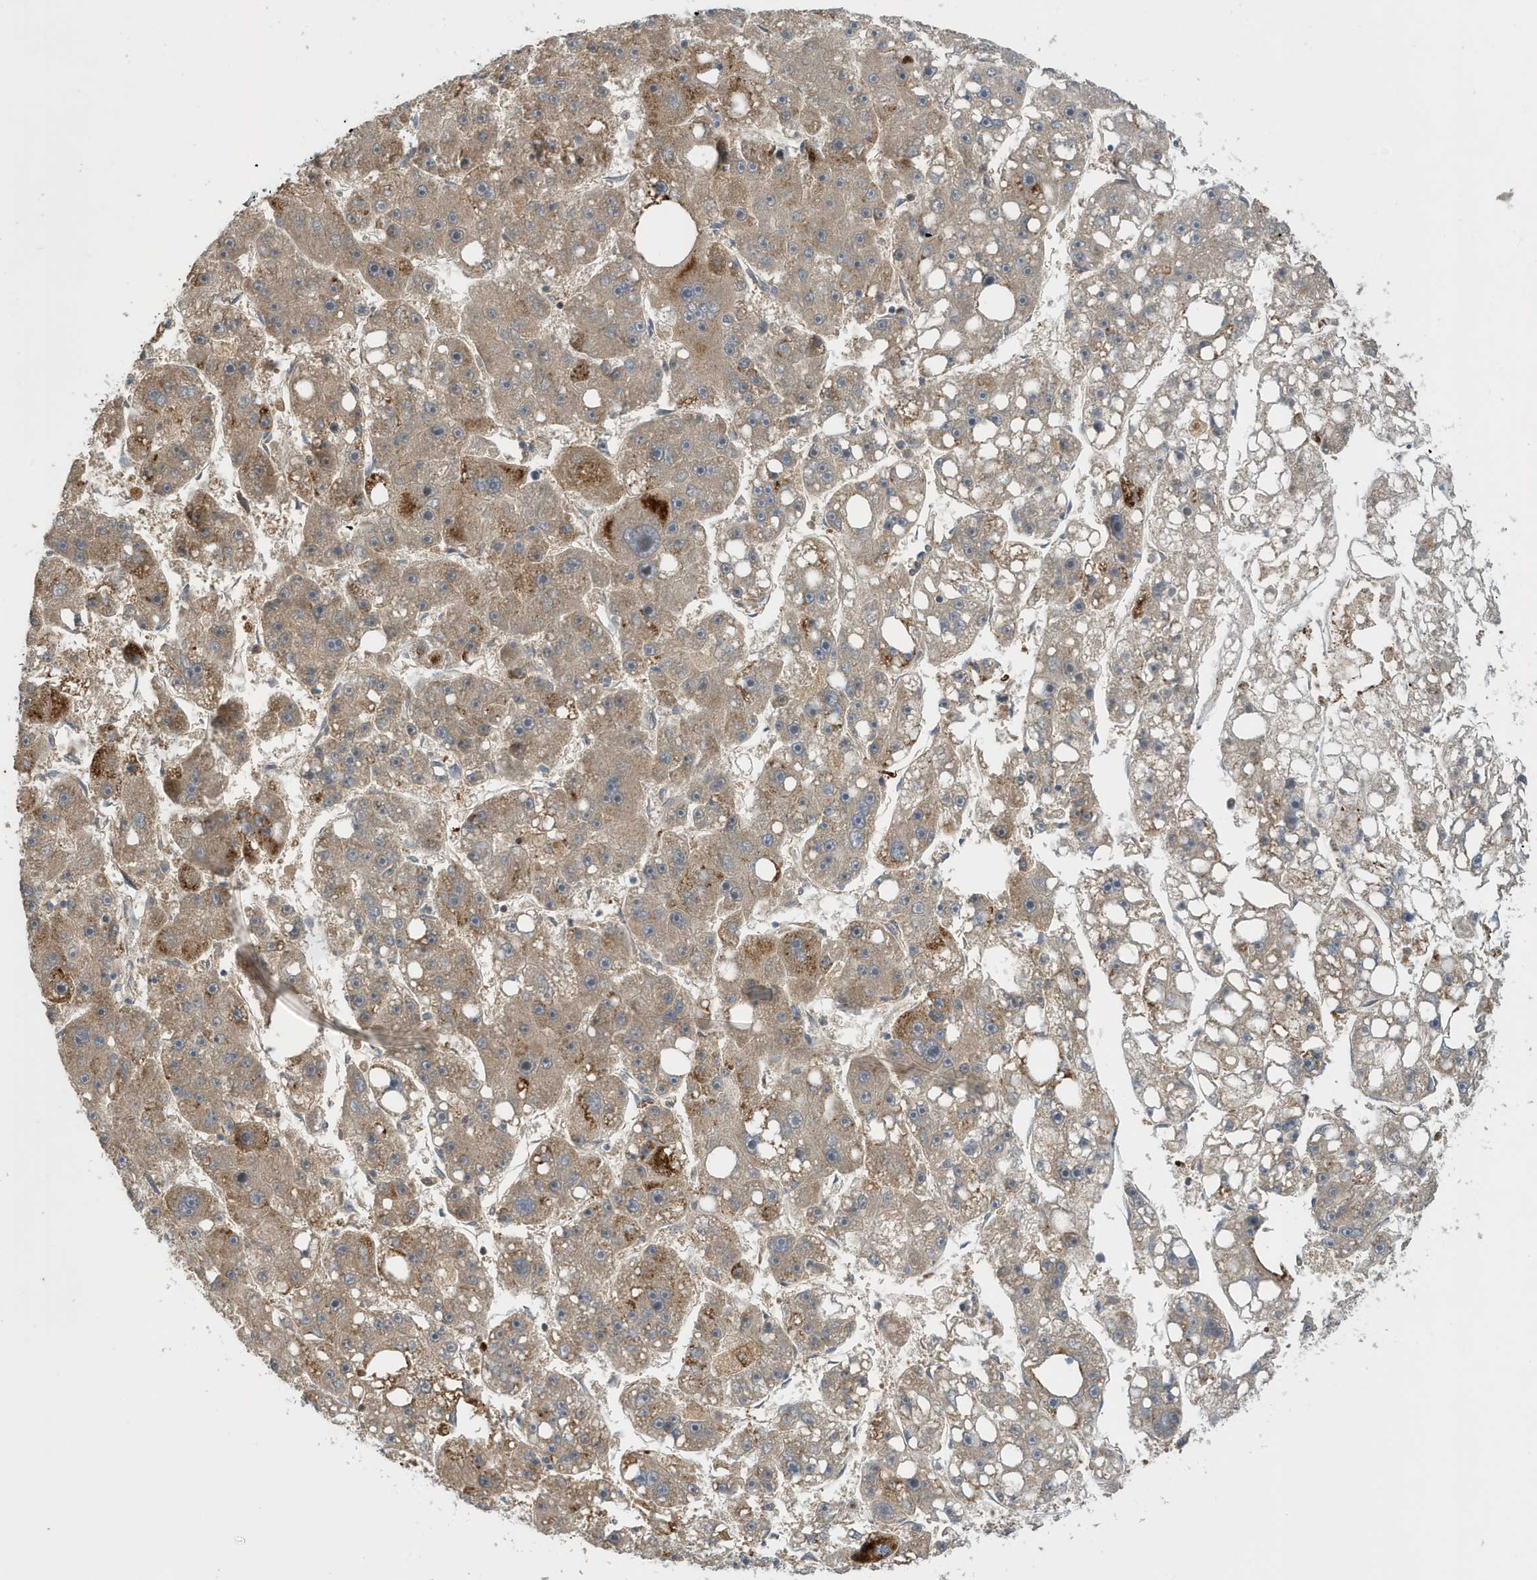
{"staining": {"intensity": "strong", "quantity": "<25%", "location": "cytoplasmic/membranous"}, "tissue": "liver cancer", "cell_type": "Tumor cells", "image_type": "cancer", "snomed": [{"axis": "morphology", "description": "Carcinoma, Hepatocellular, NOS"}, {"axis": "topography", "description": "Liver"}], "caption": "Approximately <25% of tumor cells in human hepatocellular carcinoma (liver) demonstrate strong cytoplasmic/membranous protein staining as visualized by brown immunohistochemical staining.", "gene": "NSUN3", "patient": {"sex": "female", "age": 61}}